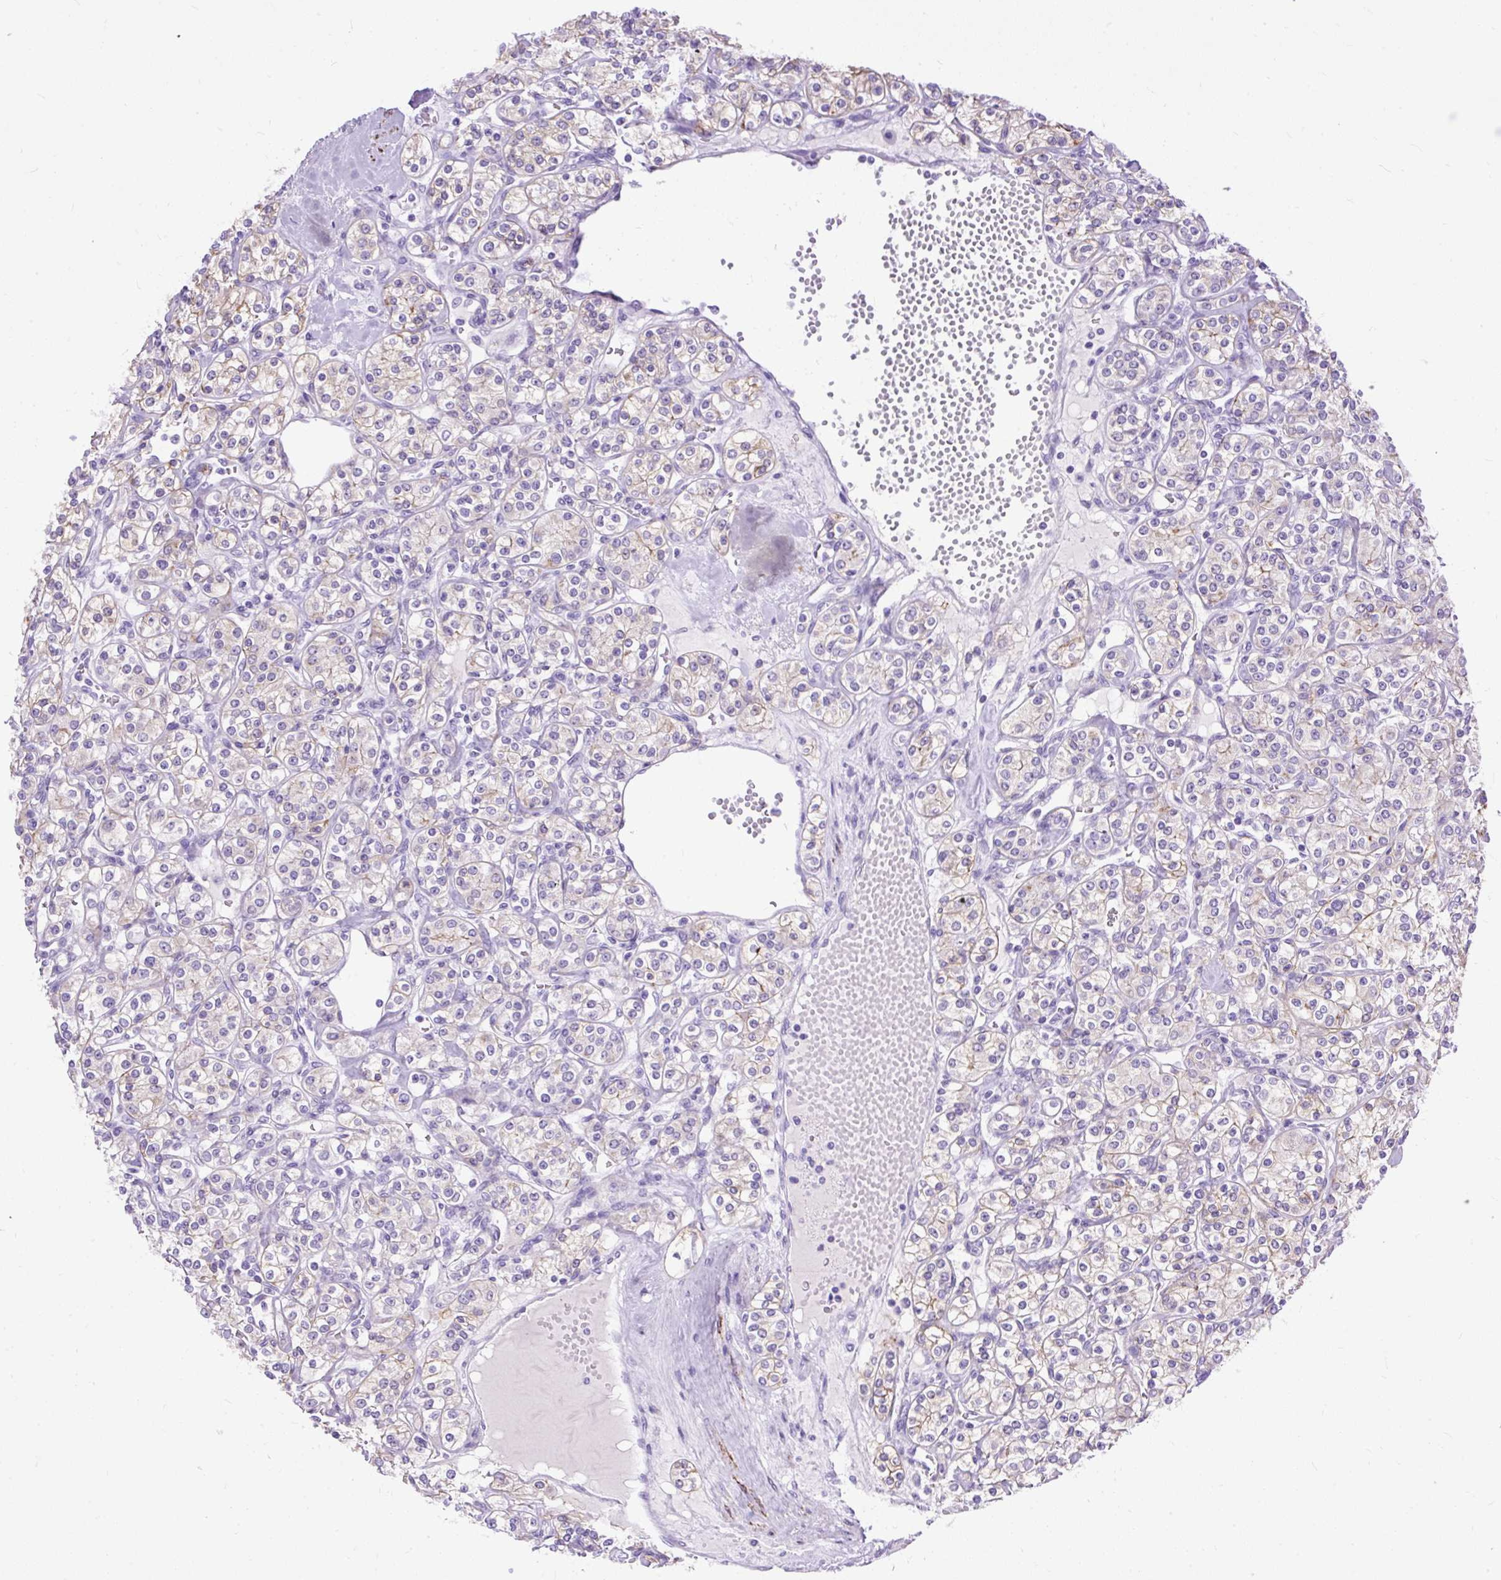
{"staining": {"intensity": "moderate", "quantity": "<25%", "location": "cytoplasmic/membranous"}, "tissue": "renal cancer", "cell_type": "Tumor cells", "image_type": "cancer", "snomed": [{"axis": "morphology", "description": "Adenocarcinoma, NOS"}, {"axis": "topography", "description": "Kidney"}], "caption": "About <25% of tumor cells in adenocarcinoma (renal) show moderate cytoplasmic/membranous protein expression as visualized by brown immunohistochemical staining.", "gene": "ZNF256", "patient": {"sex": "male", "age": 77}}